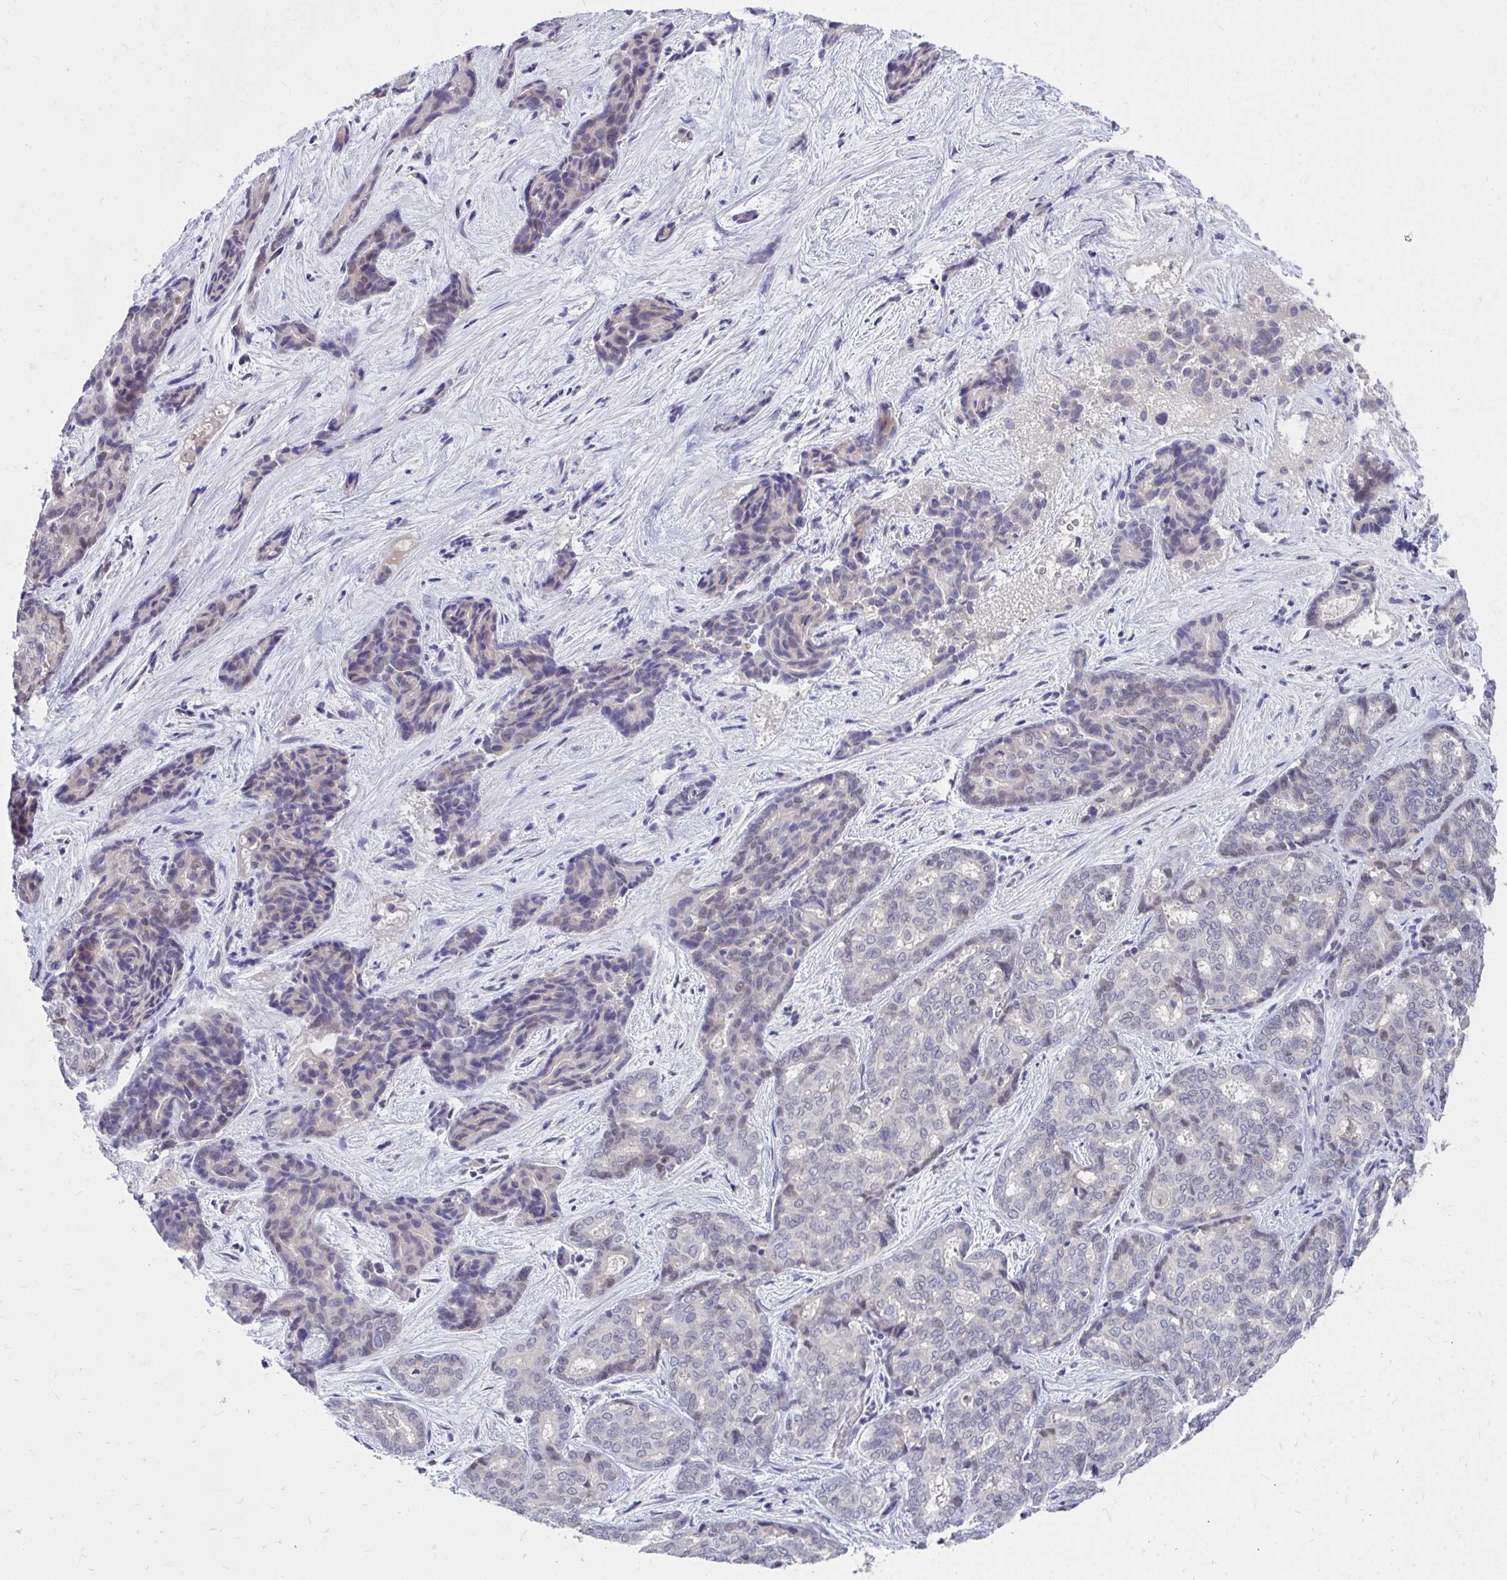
{"staining": {"intensity": "negative", "quantity": "none", "location": "none"}, "tissue": "liver cancer", "cell_type": "Tumor cells", "image_type": "cancer", "snomed": [{"axis": "morphology", "description": "Cholangiocarcinoma"}, {"axis": "topography", "description": "Liver"}], "caption": "High magnification brightfield microscopy of liver cholangiocarcinoma stained with DAB (3,3'-diaminobenzidine) (brown) and counterstained with hematoxylin (blue): tumor cells show no significant positivity.", "gene": "MROH8", "patient": {"sex": "female", "age": 64}}